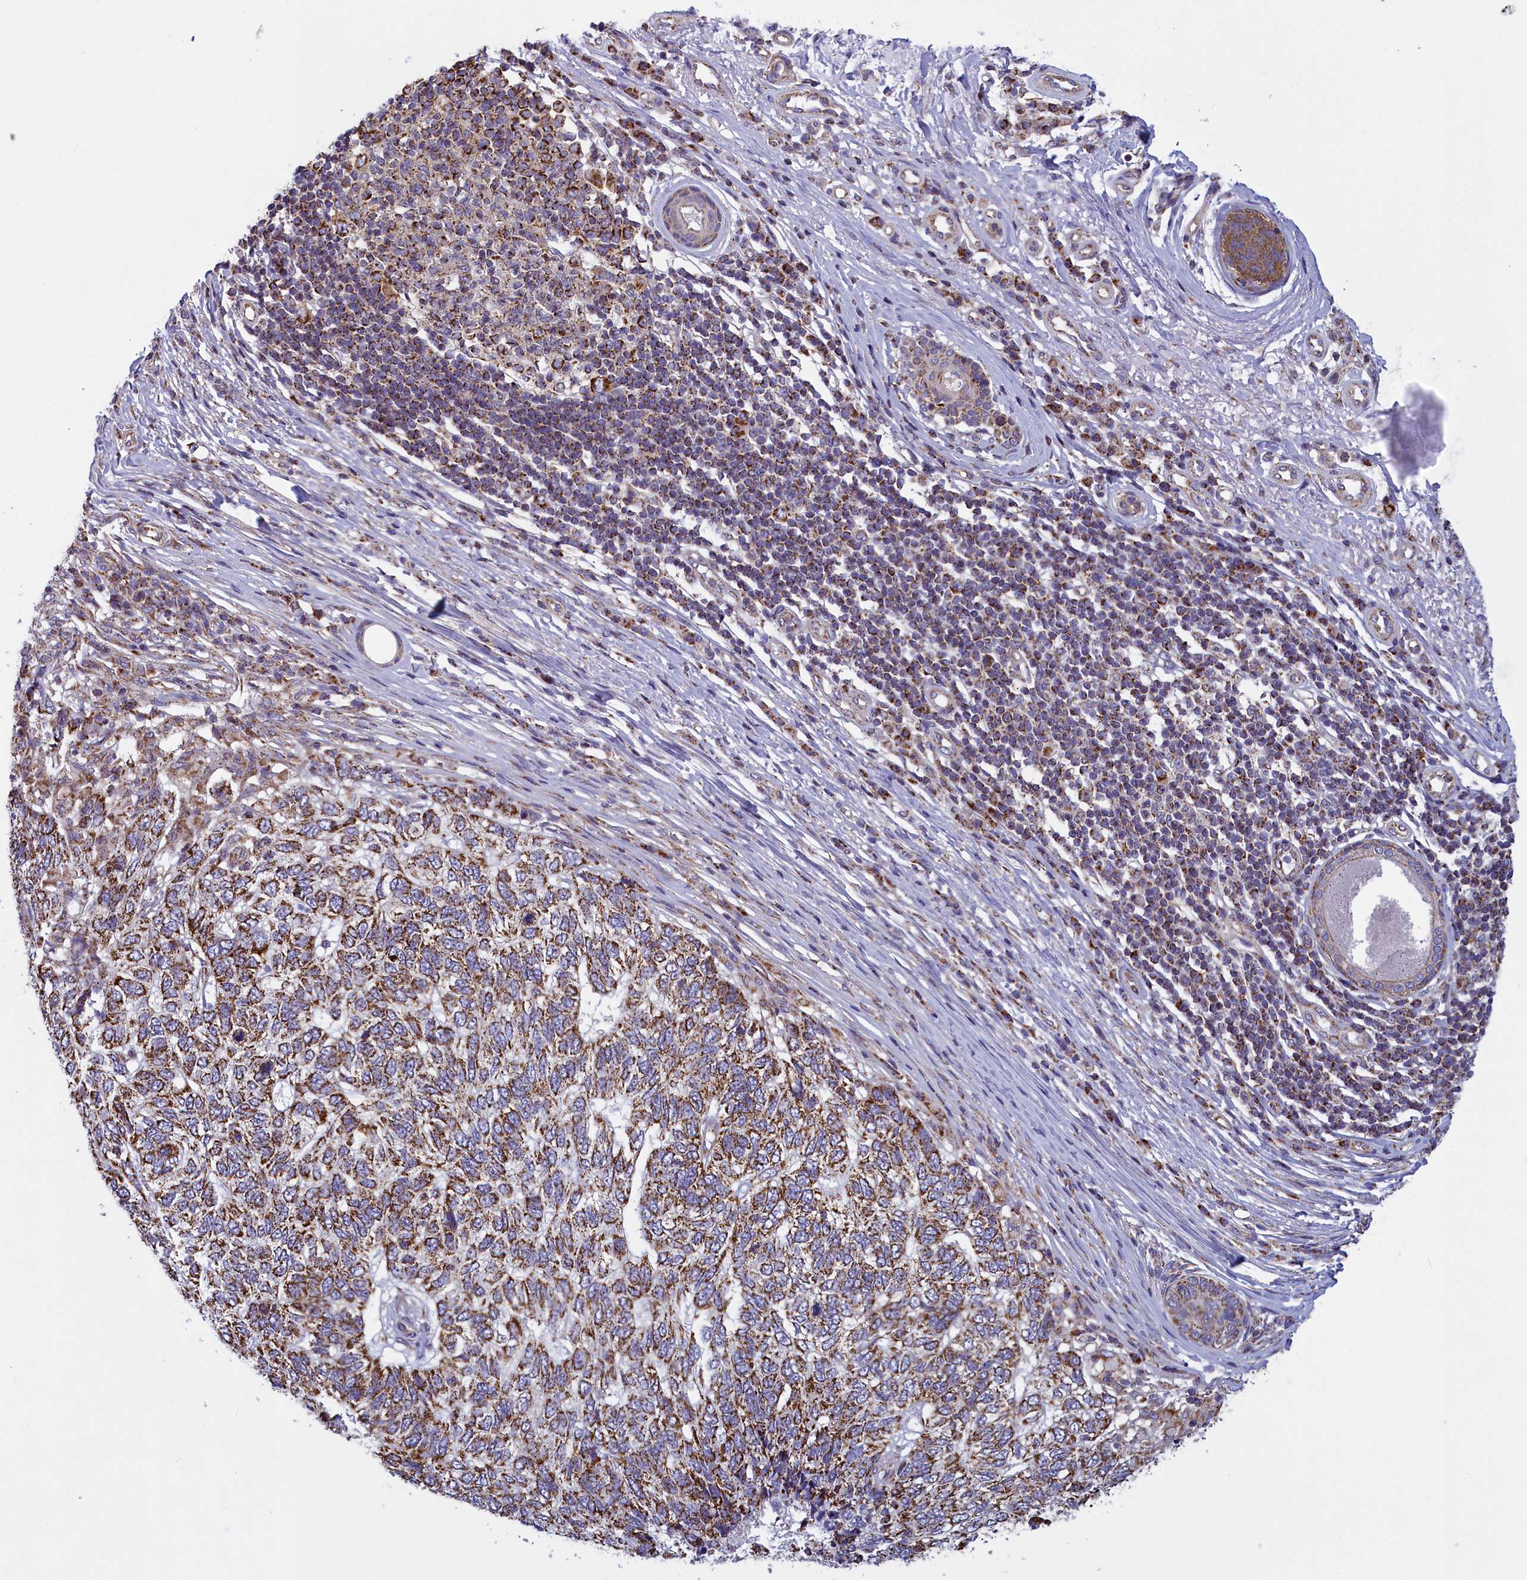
{"staining": {"intensity": "moderate", "quantity": ">75%", "location": "cytoplasmic/membranous"}, "tissue": "skin cancer", "cell_type": "Tumor cells", "image_type": "cancer", "snomed": [{"axis": "morphology", "description": "Basal cell carcinoma"}, {"axis": "topography", "description": "Skin"}], "caption": "Moderate cytoplasmic/membranous positivity for a protein is appreciated in approximately >75% of tumor cells of skin cancer using immunohistochemistry.", "gene": "IFT122", "patient": {"sex": "female", "age": 65}}